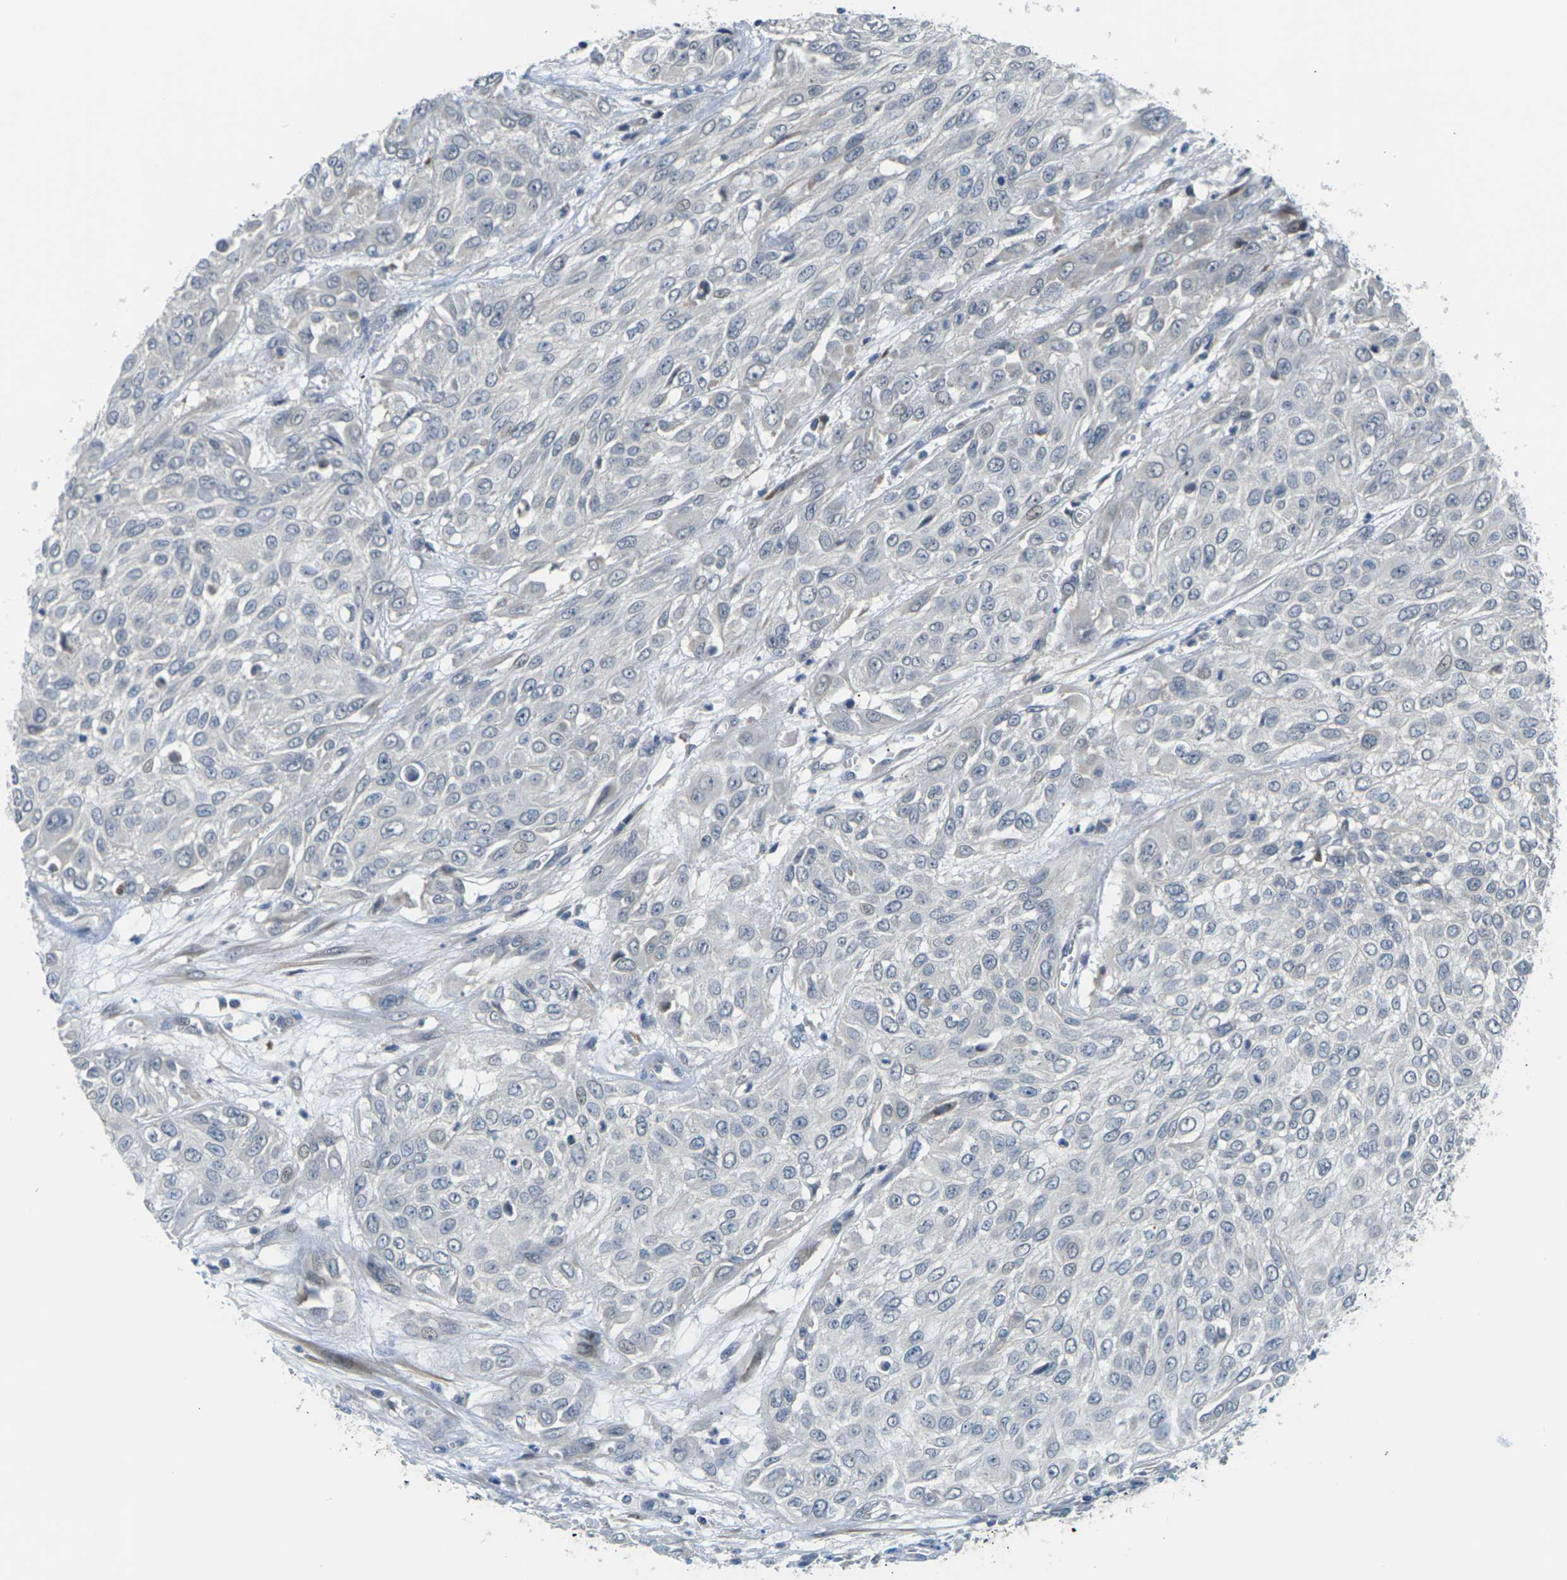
{"staining": {"intensity": "negative", "quantity": "none", "location": "none"}, "tissue": "urothelial cancer", "cell_type": "Tumor cells", "image_type": "cancer", "snomed": [{"axis": "morphology", "description": "Urothelial carcinoma, High grade"}, {"axis": "topography", "description": "Urinary bladder"}], "caption": "Immunohistochemistry micrograph of human urothelial cancer stained for a protein (brown), which shows no positivity in tumor cells.", "gene": "SLC13A3", "patient": {"sex": "male", "age": 57}}